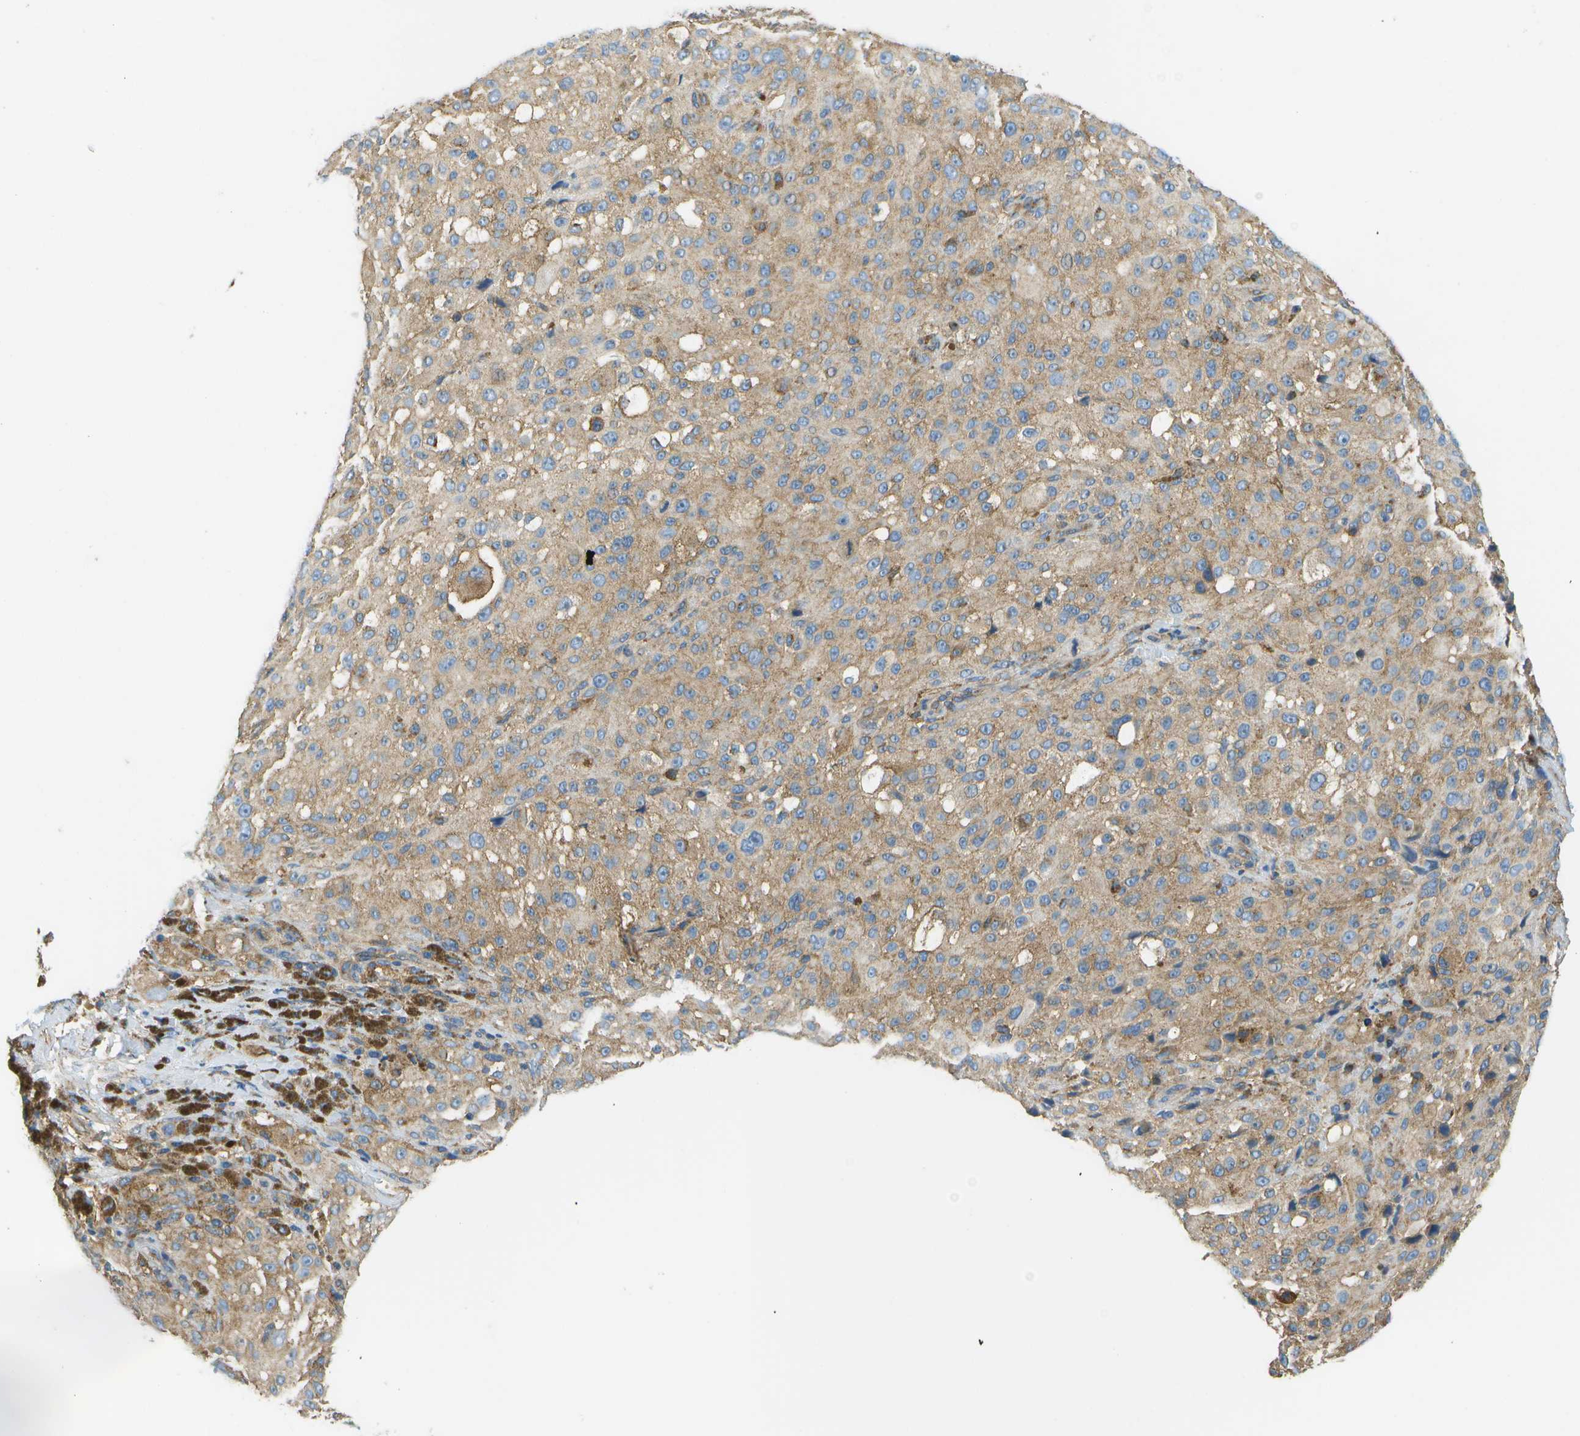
{"staining": {"intensity": "weak", "quantity": ">75%", "location": "cytoplasmic/membranous"}, "tissue": "melanoma", "cell_type": "Tumor cells", "image_type": "cancer", "snomed": [{"axis": "morphology", "description": "Necrosis, NOS"}, {"axis": "morphology", "description": "Malignant melanoma, NOS"}, {"axis": "topography", "description": "Skin"}], "caption": "High-magnification brightfield microscopy of melanoma stained with DAB (brown) and counterstained with hematoxylin (blue). tumor cells exhibit weak cytoplasmic/membranous expression is identified in approximately>75% of cells.", "gene": "CLTC", "patient": {"sex": "female", "age": 87}}